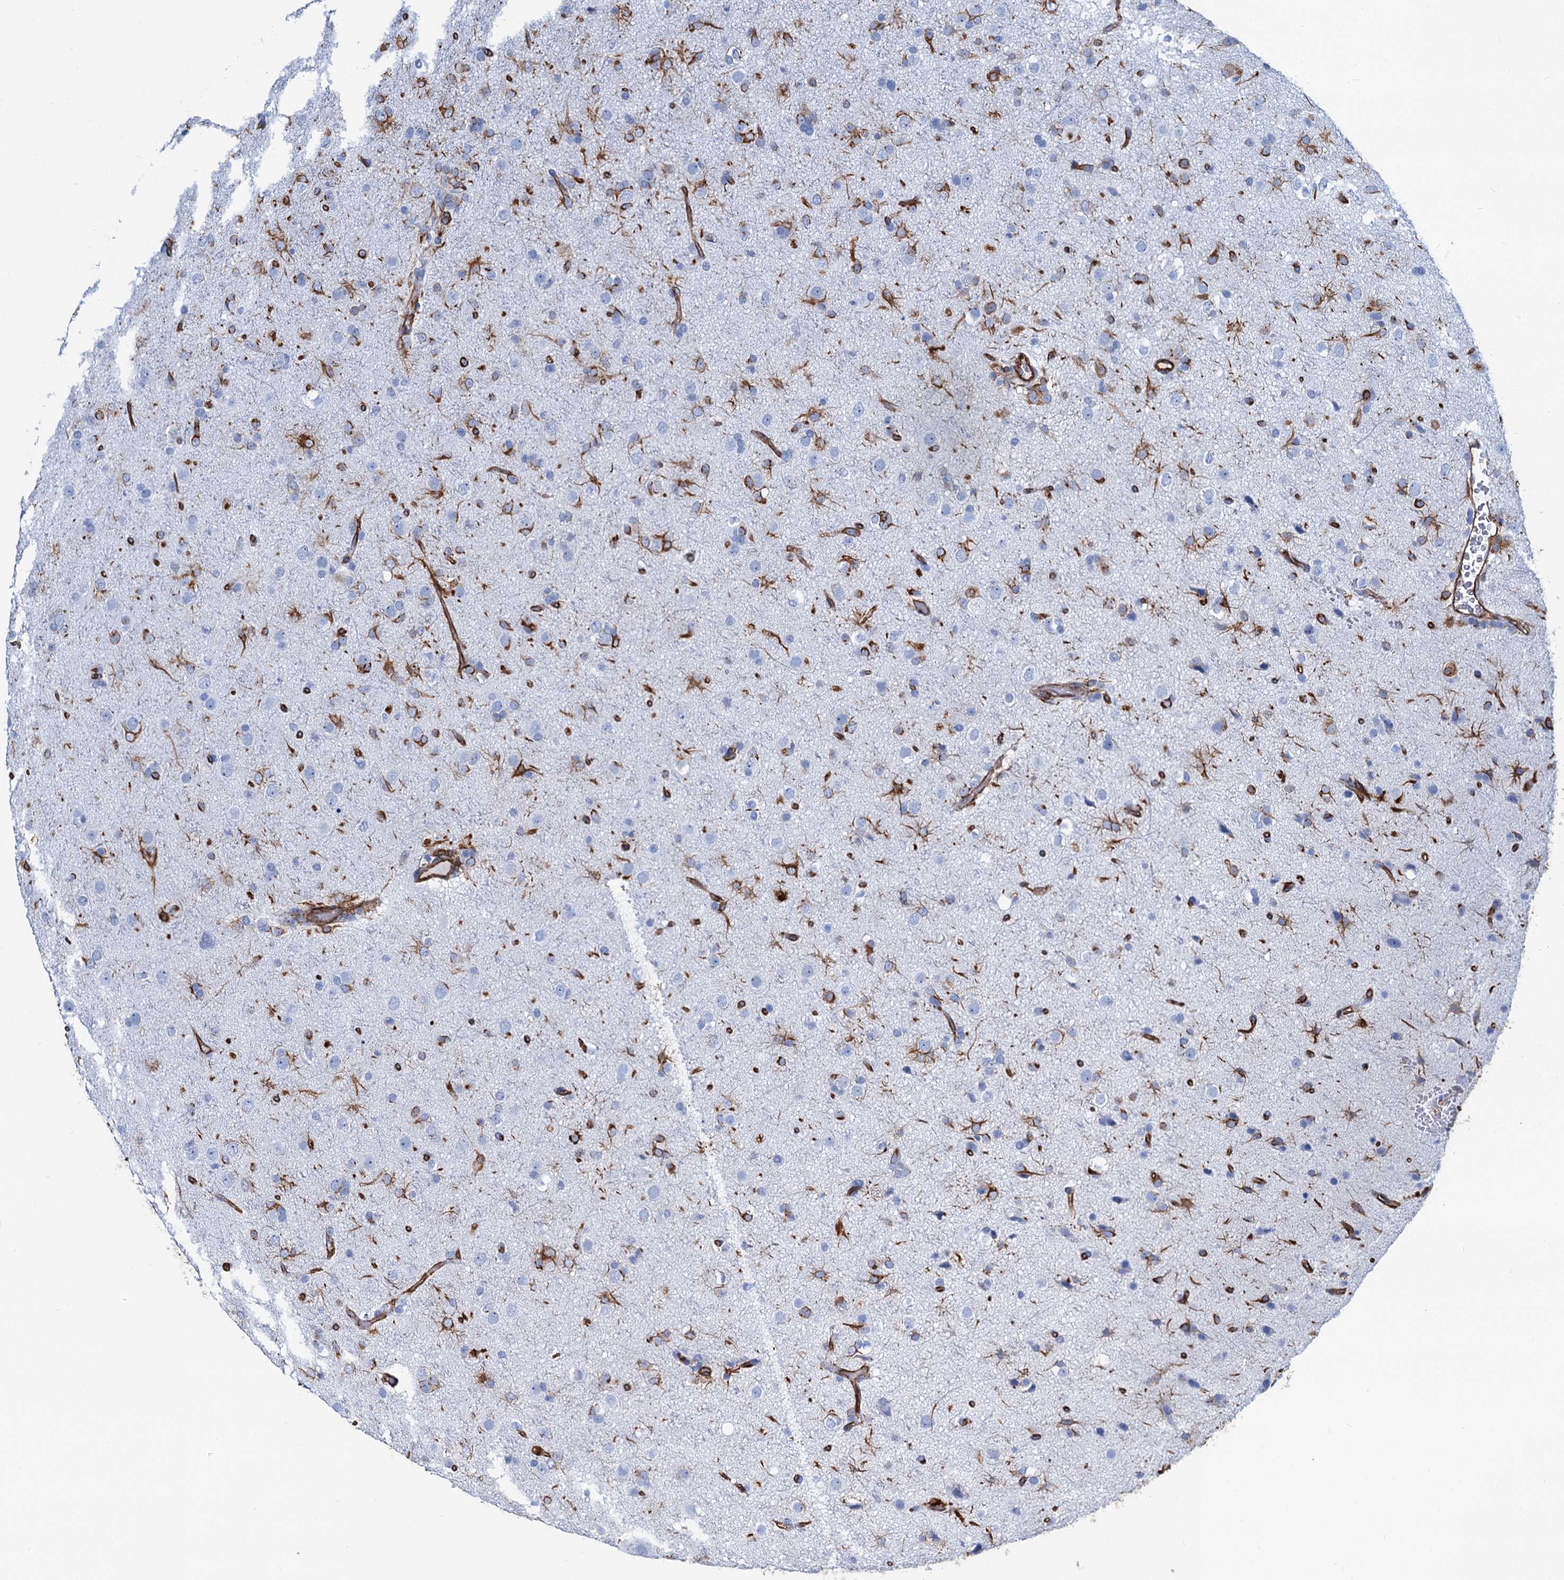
{"staining": {"intensity": "negative", "quantity": "none", "location": "none"}, "tissue": "glioma", "cell_type": "Tumor cells", "image_type": "cancer", "snomed": [{"axis": "morphology", "description": "Glioma, malignant, Low grade"}, {"axis": "topography", "description": "Brain"}], "caption": "A high-resolution histopathology image shows IHC staining of malignant glioma (low-grade), which displays no significant staining in tumor cells.", "gene": "PGM2", "patient": {"sex": "male", "age": 65}}